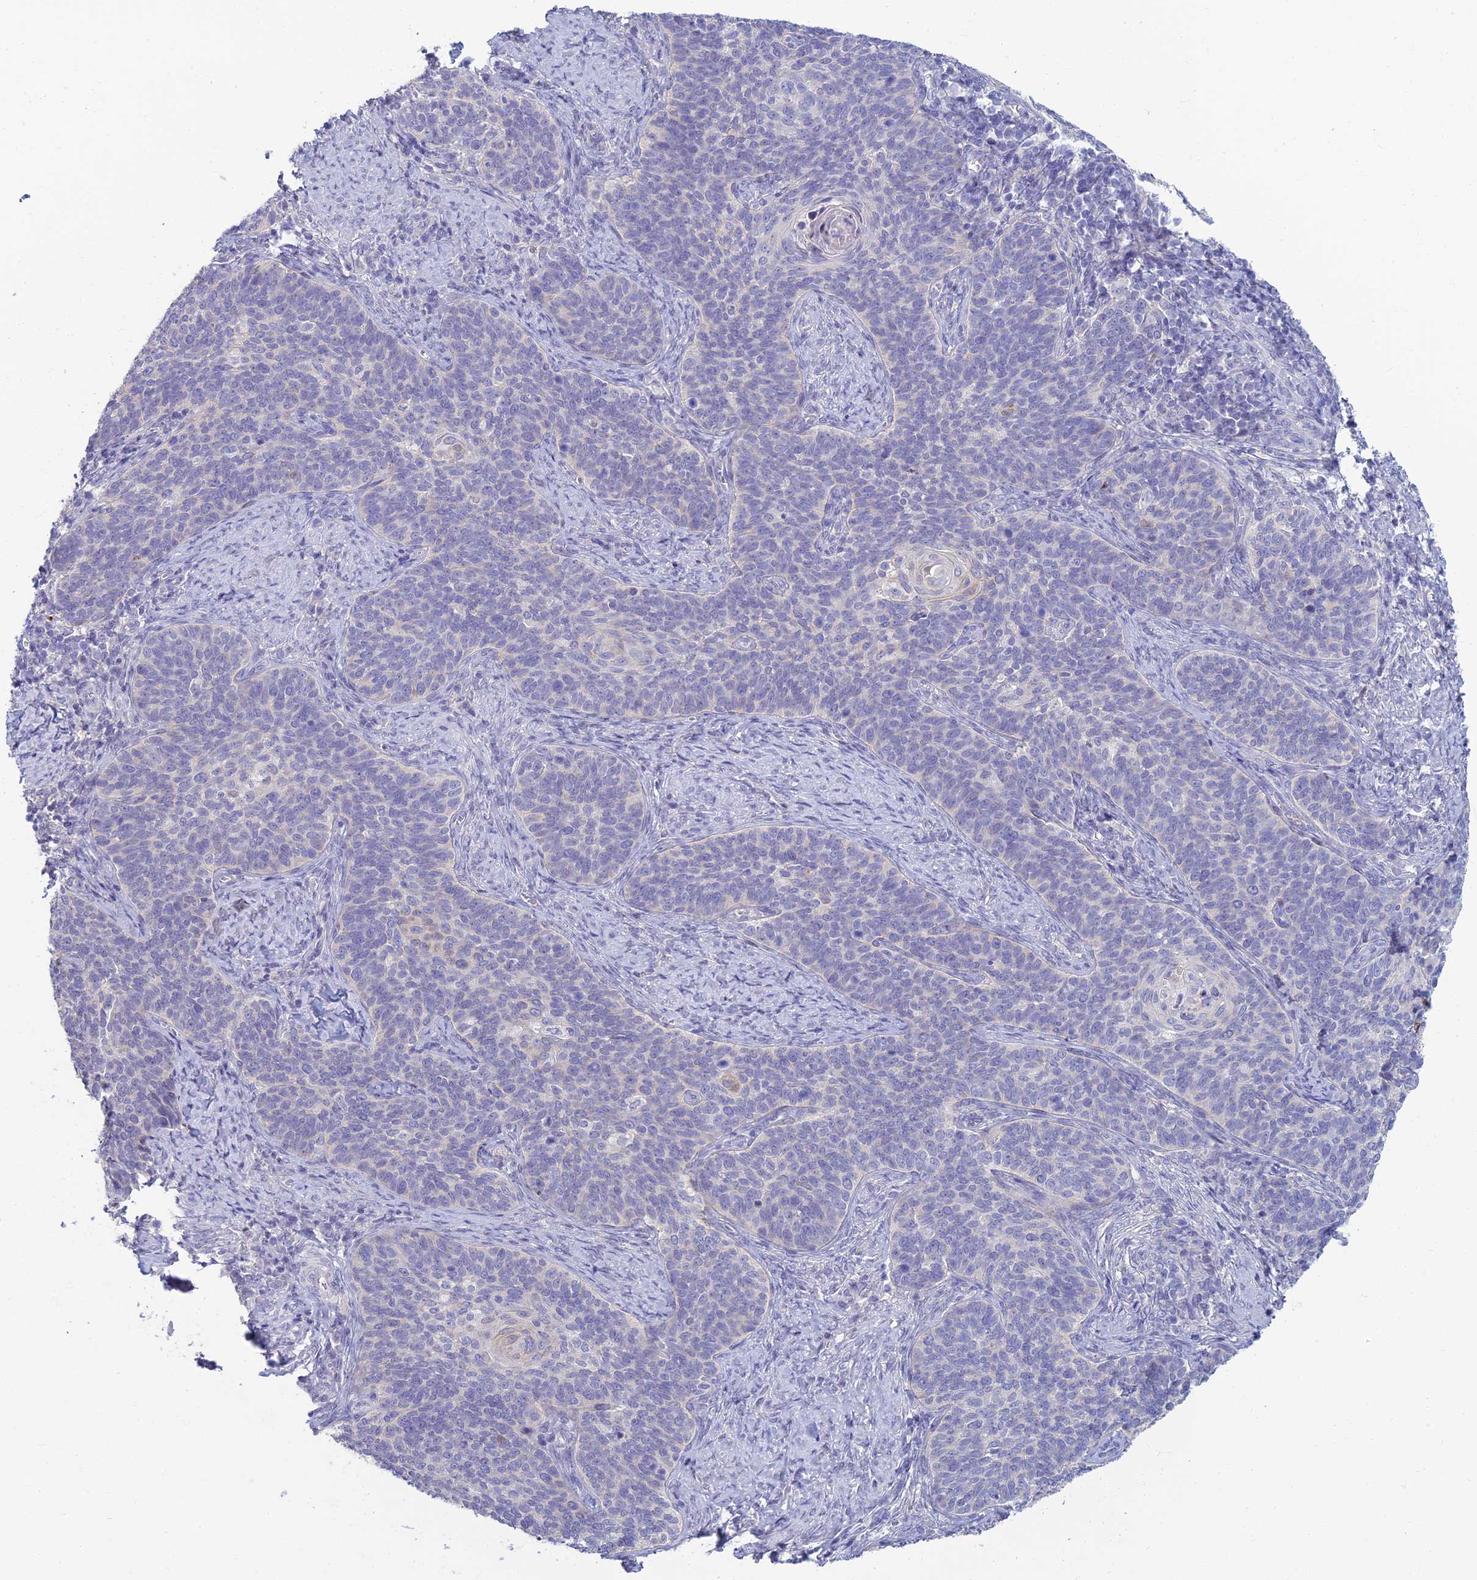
{"staining": {"intensity": "negative", "quantity": "none", "location": "none"}, "tissue": "cervical cancer", "cell_type": "Tumor cells", "image_type": "cancer", "snomed": [{"axis": "morphology", "description": "Normal tissue, NOS"}, {"axis": "morphology", "description": "Squamous cell carcinoma, NOS"}, {"axis": "topography", "description": "Cervix"}], "caption": "There is no significant staining in tumor cells of cervical cancer.", "gene": "NEURL1", "patient": {"sex": "female", "age": 39}}